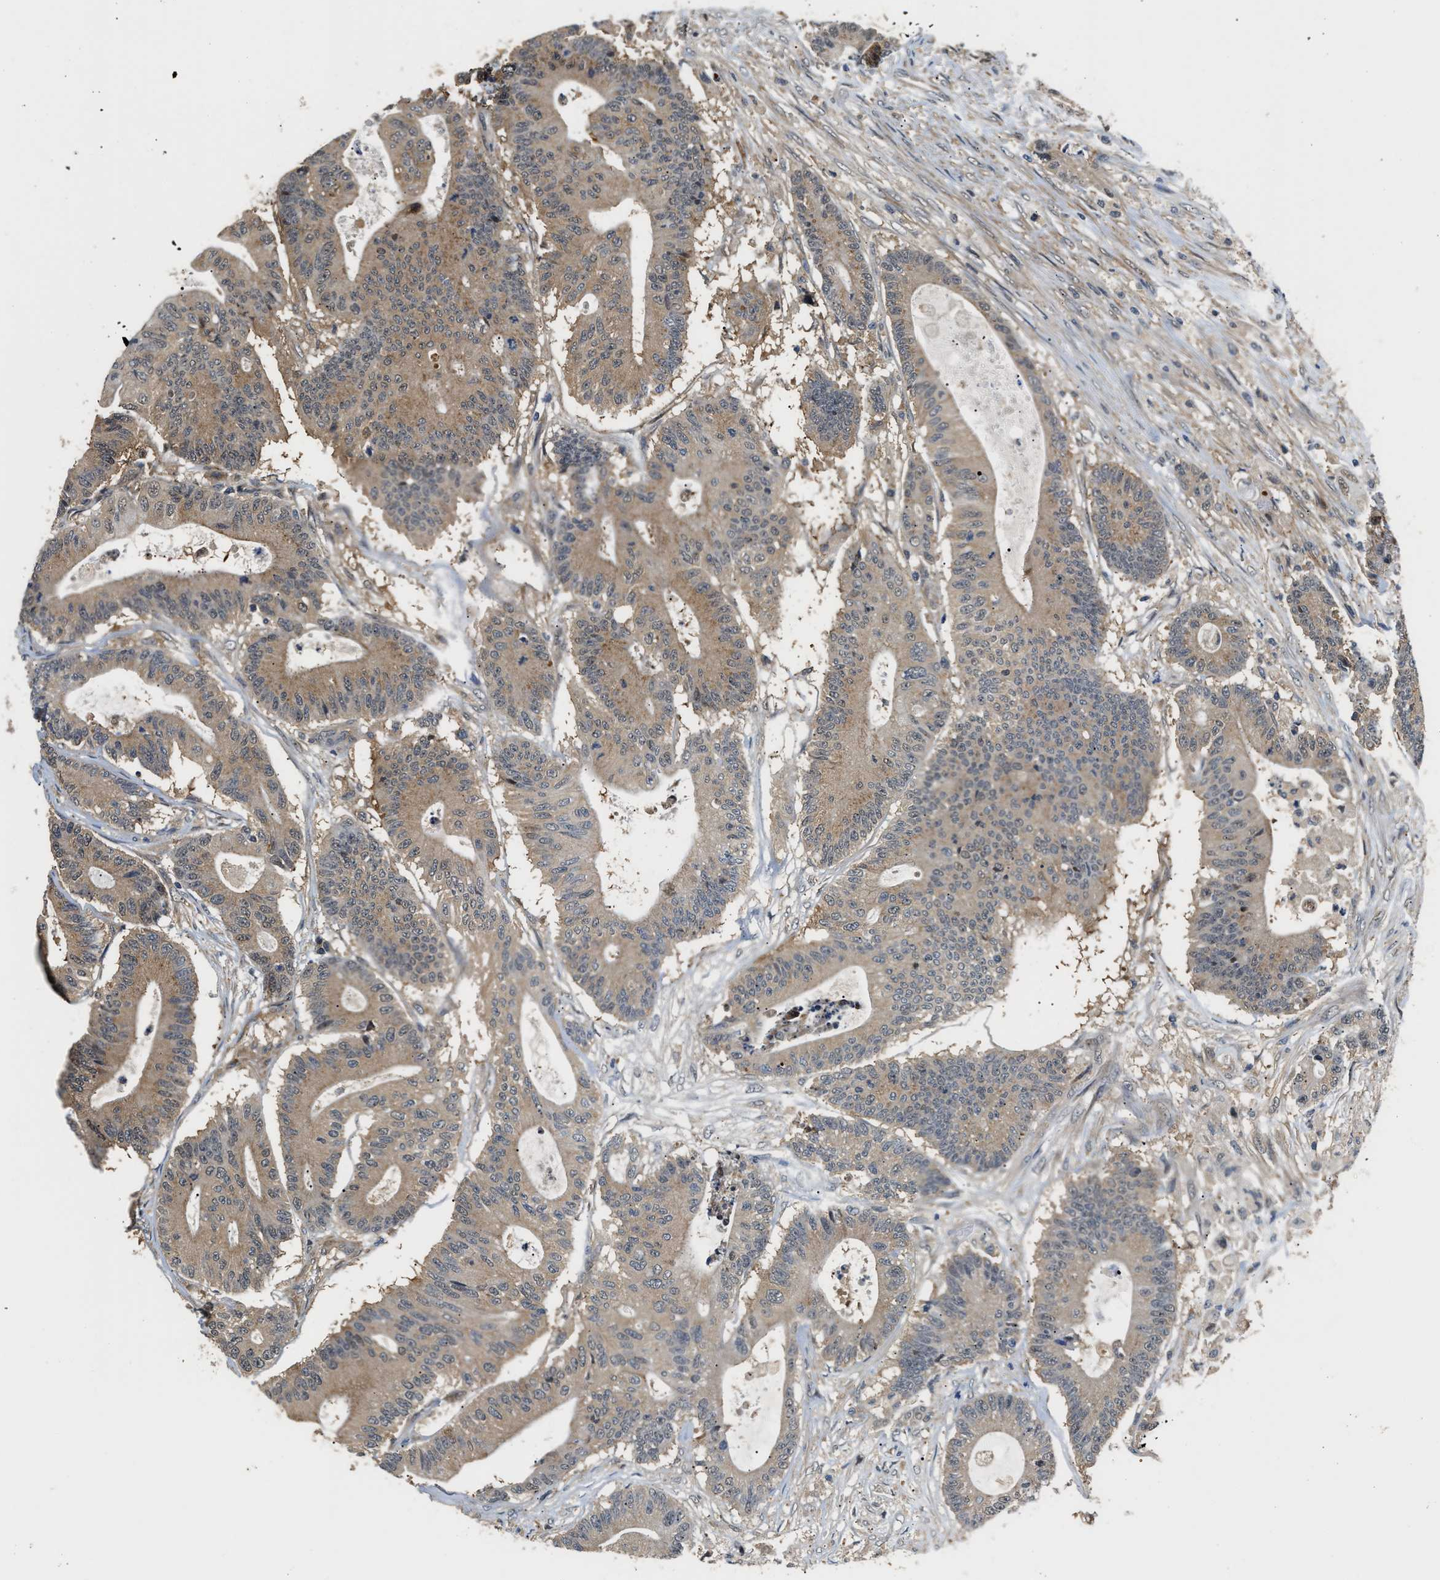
{"staining": {"intensity": "moderate", "quantity": ">75%", "location": "cytoplasmic/membranous"}, "tissue": "colorectal cancer", "cell_type": "Tumor cells", "image_type": "cancer", "snomed": [{"axis": "morphology", "description": "Adenocarcinoma, NOS"}, {"axis": "topography", "description": "Colon"}], "caption": "Moderate cytoplasmic/membranous positivity for a protein is identified in about >75% of tumor cells of colorectal cancer (adenocarcinoma) using immunohistochemistry (IHC).", "gene": "LARP6", "patient": {"sex": "female", "age": 84}}